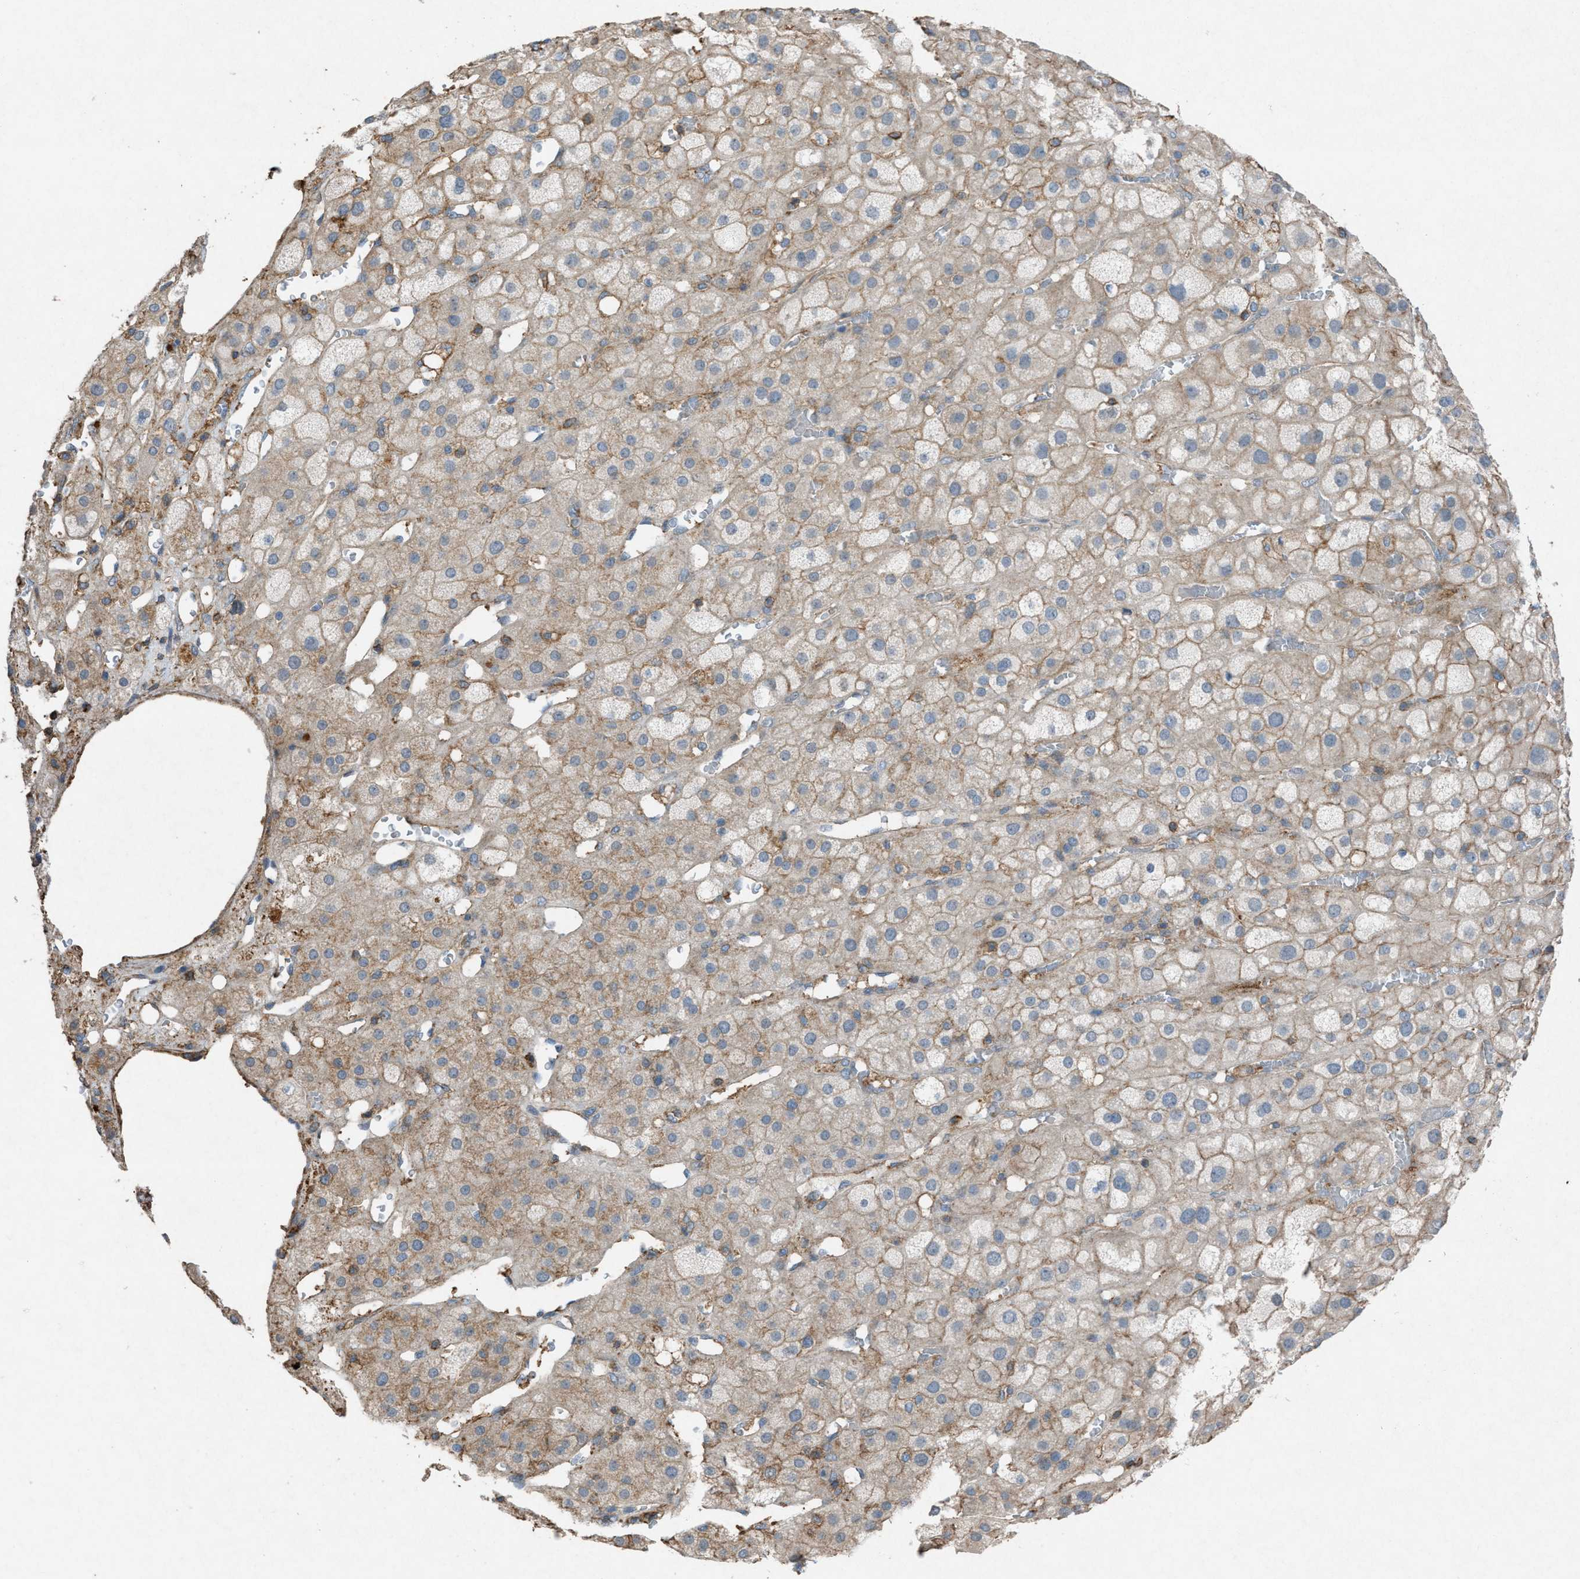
{"staining": {"intensity": "moderate", "quantity": "25%-75%", "location": "cytoplasmic/membranous"}, "tissue": "adrenal gland", "cell_type": "Glandular cells", "image_type": "normal", "snomed": [{"axis": "morphology", "description": "Normal tissue, NOS"}, {"axis": "topography", "description": "Adrenal gland"}], "caption": "The micrograph demonstrates a brown stain indicating the presence of a protein in the cytoplasmic/membranous of glandular cells in adrenal gland.", "gene": "NCK2", "patient": {"sex": "female", "age": 47}}